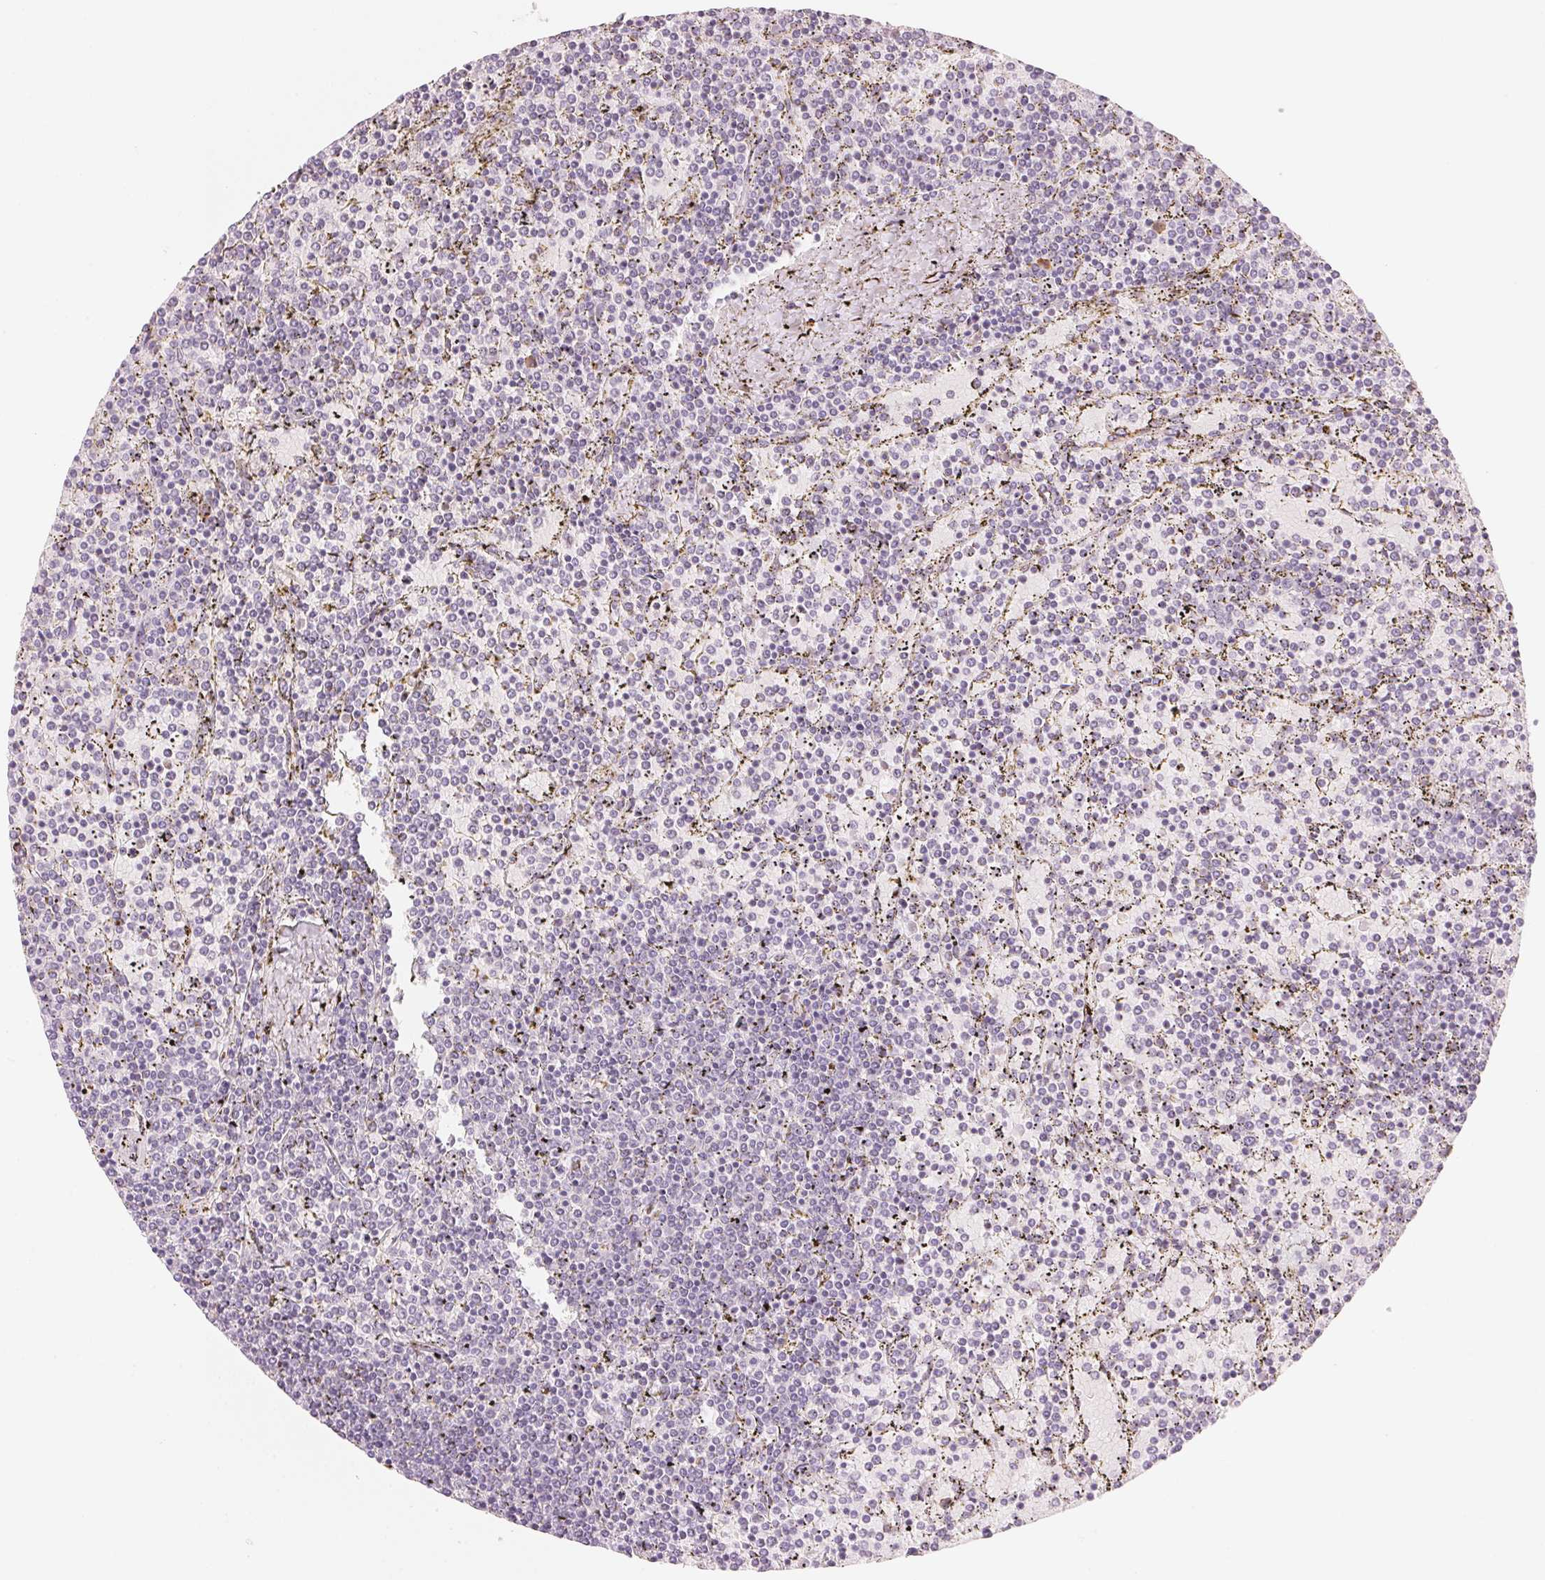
{"staining": {"intensity": "negative", "quantity": "none", "location": "none"}, "tissue": "lymphoma", "cell_type": "Tumor cells", "image_type": "cancer", "snomed": [{"axis": "morphology", "description": "Malignant lymphoma, non-Hodgkin's type, Low grade"}, {"axis": "topography", "description": "Spleen"}], "caption": "The histopathology image reveals no significant expression in tumor cells of low-grade malignant lymphoma, non-Hodgkin's type. (Immunohistochemistry (ihc), brightfield microscopy, high magnification).", "gene": "RMDN2", "patient": {"sex": "female", "age": 77}}